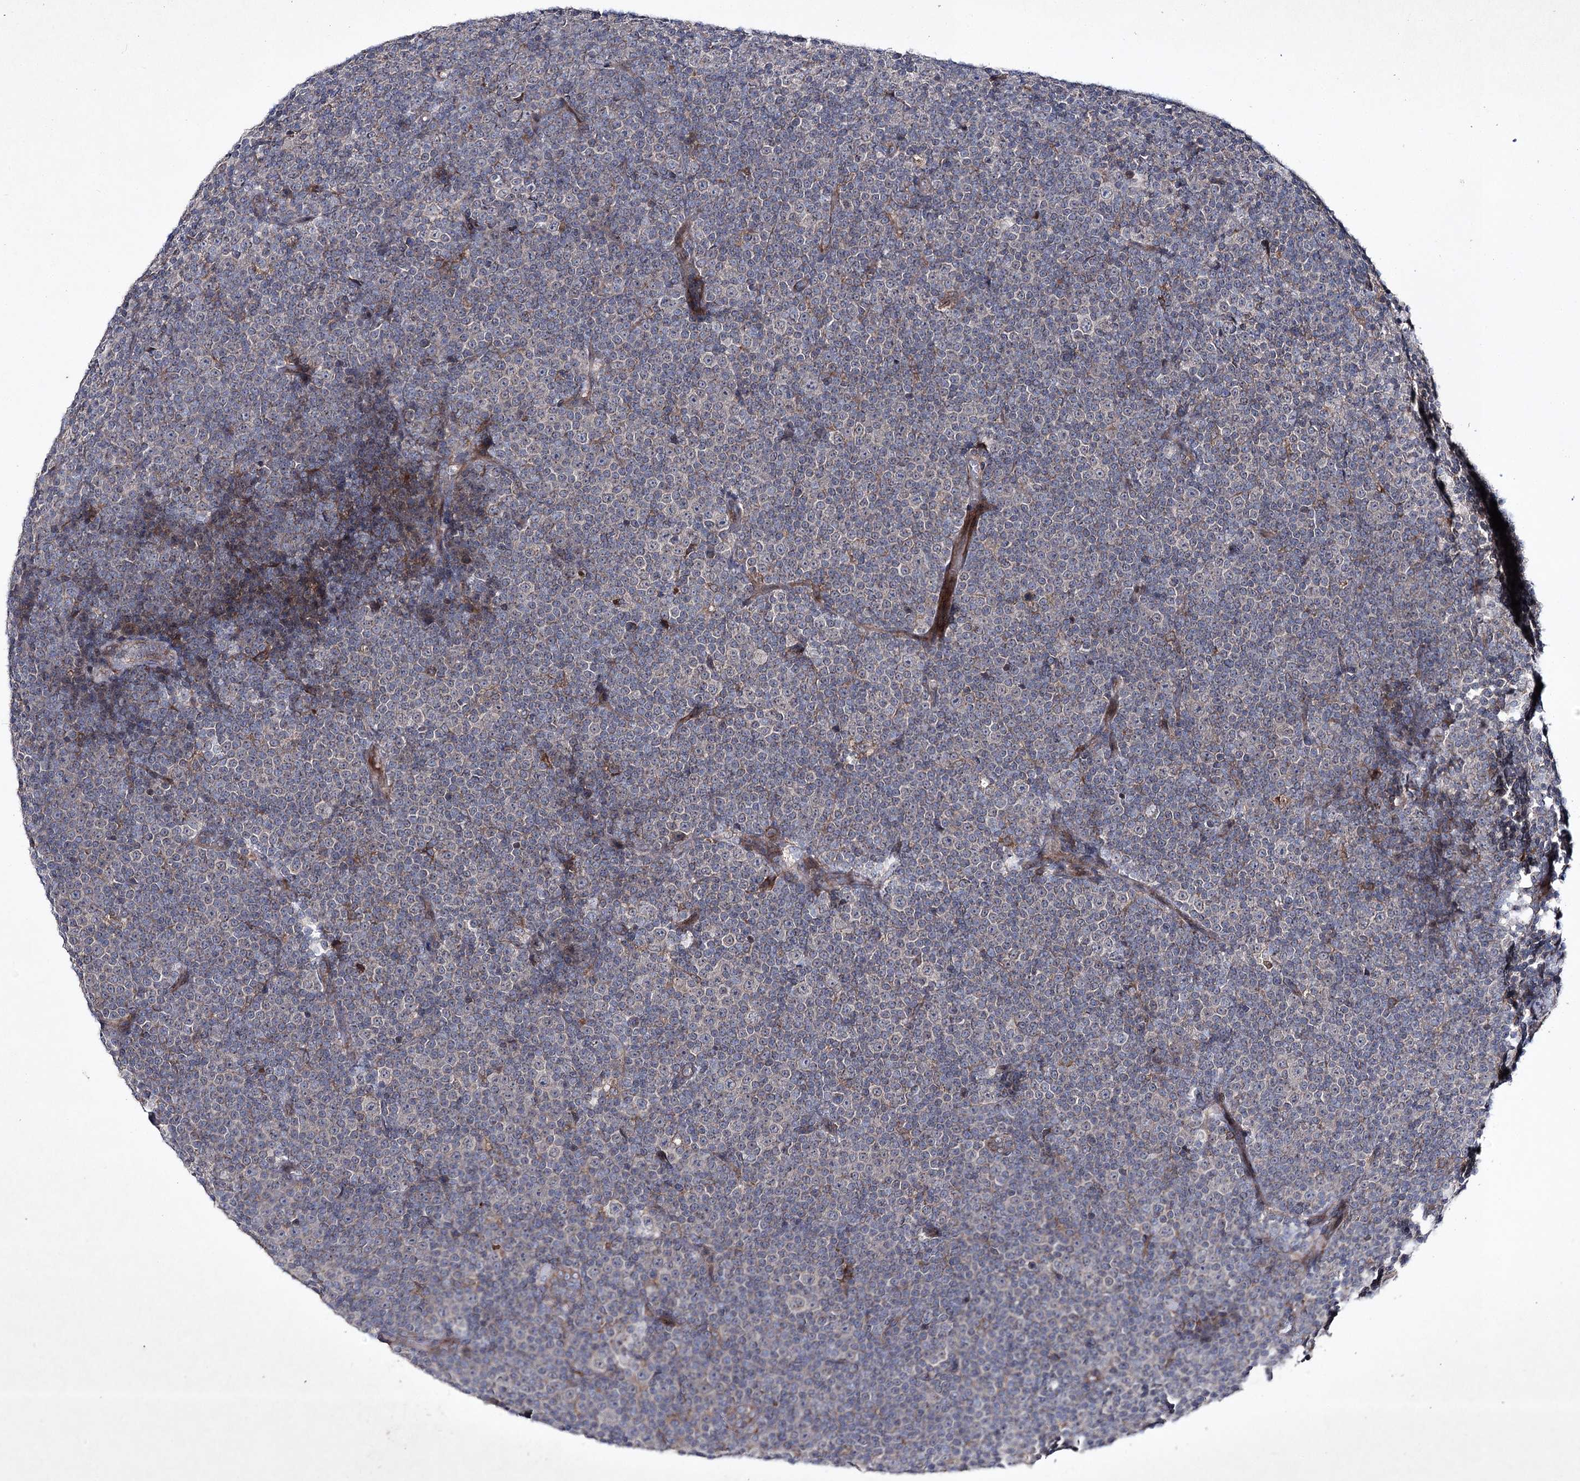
{"staining": {"intensity": "weak", "quantity": "<25%", "location": "cytoplasmic/membranous"}, "tissue": "lymphoma", "cell_type": "Tumor cells", "image_type": "cancer", "snomed": [{"axis": "morphology", "description": "Malignant lymphoma, non-Hodgkin's type, Low grade"}, {"axis": "topography", "description": "Lymph node"}], "caption": "Tumor cells are negative for brown protein staining in malignant lymphoma, non-Hodgkin's type (low-grade).", "gene": "ALG9", "patient": {"sex": "female", "age": 67}}